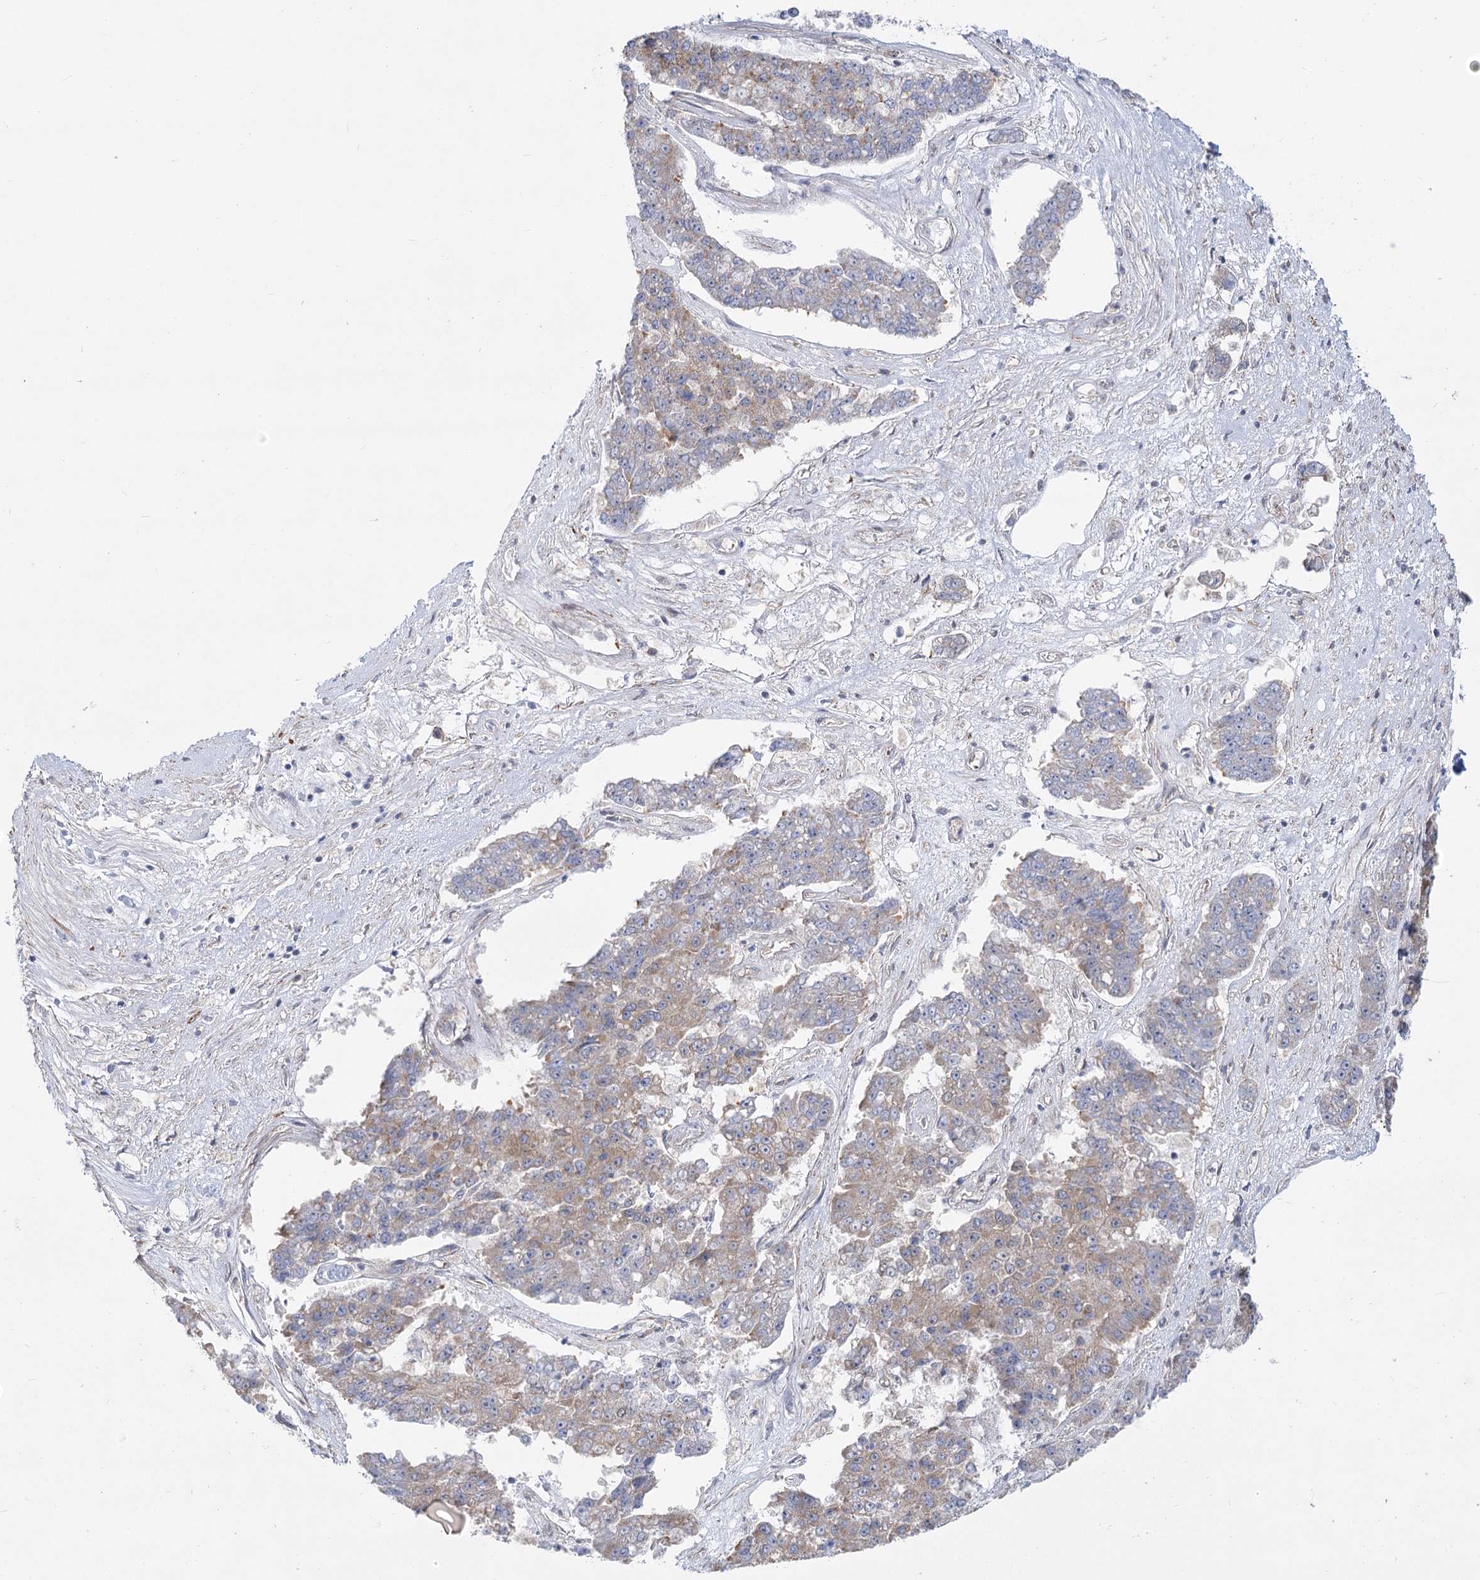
{"staining": {"intensity": "weak", "quantity": "25%-75%", "location": "cytoplasmic/membranous"}, "tissue": "pancreatic cancer", "cell_type": "Tumor cells", "image_type": "cancer", "snomed": [{"axis": "morphology", "description": "Adenocarcinoma, NOS"}, {"axis": "topography", "description": "Pancreas"}], "caption": "This micrograph reveals IHC staining of pancreatic cancer, with low weak cytoplasmic/membranous expression in about 25%-75% of tumor cells.", "gene": "ARSI", "patient": {"sex": "male", "age": 50}}